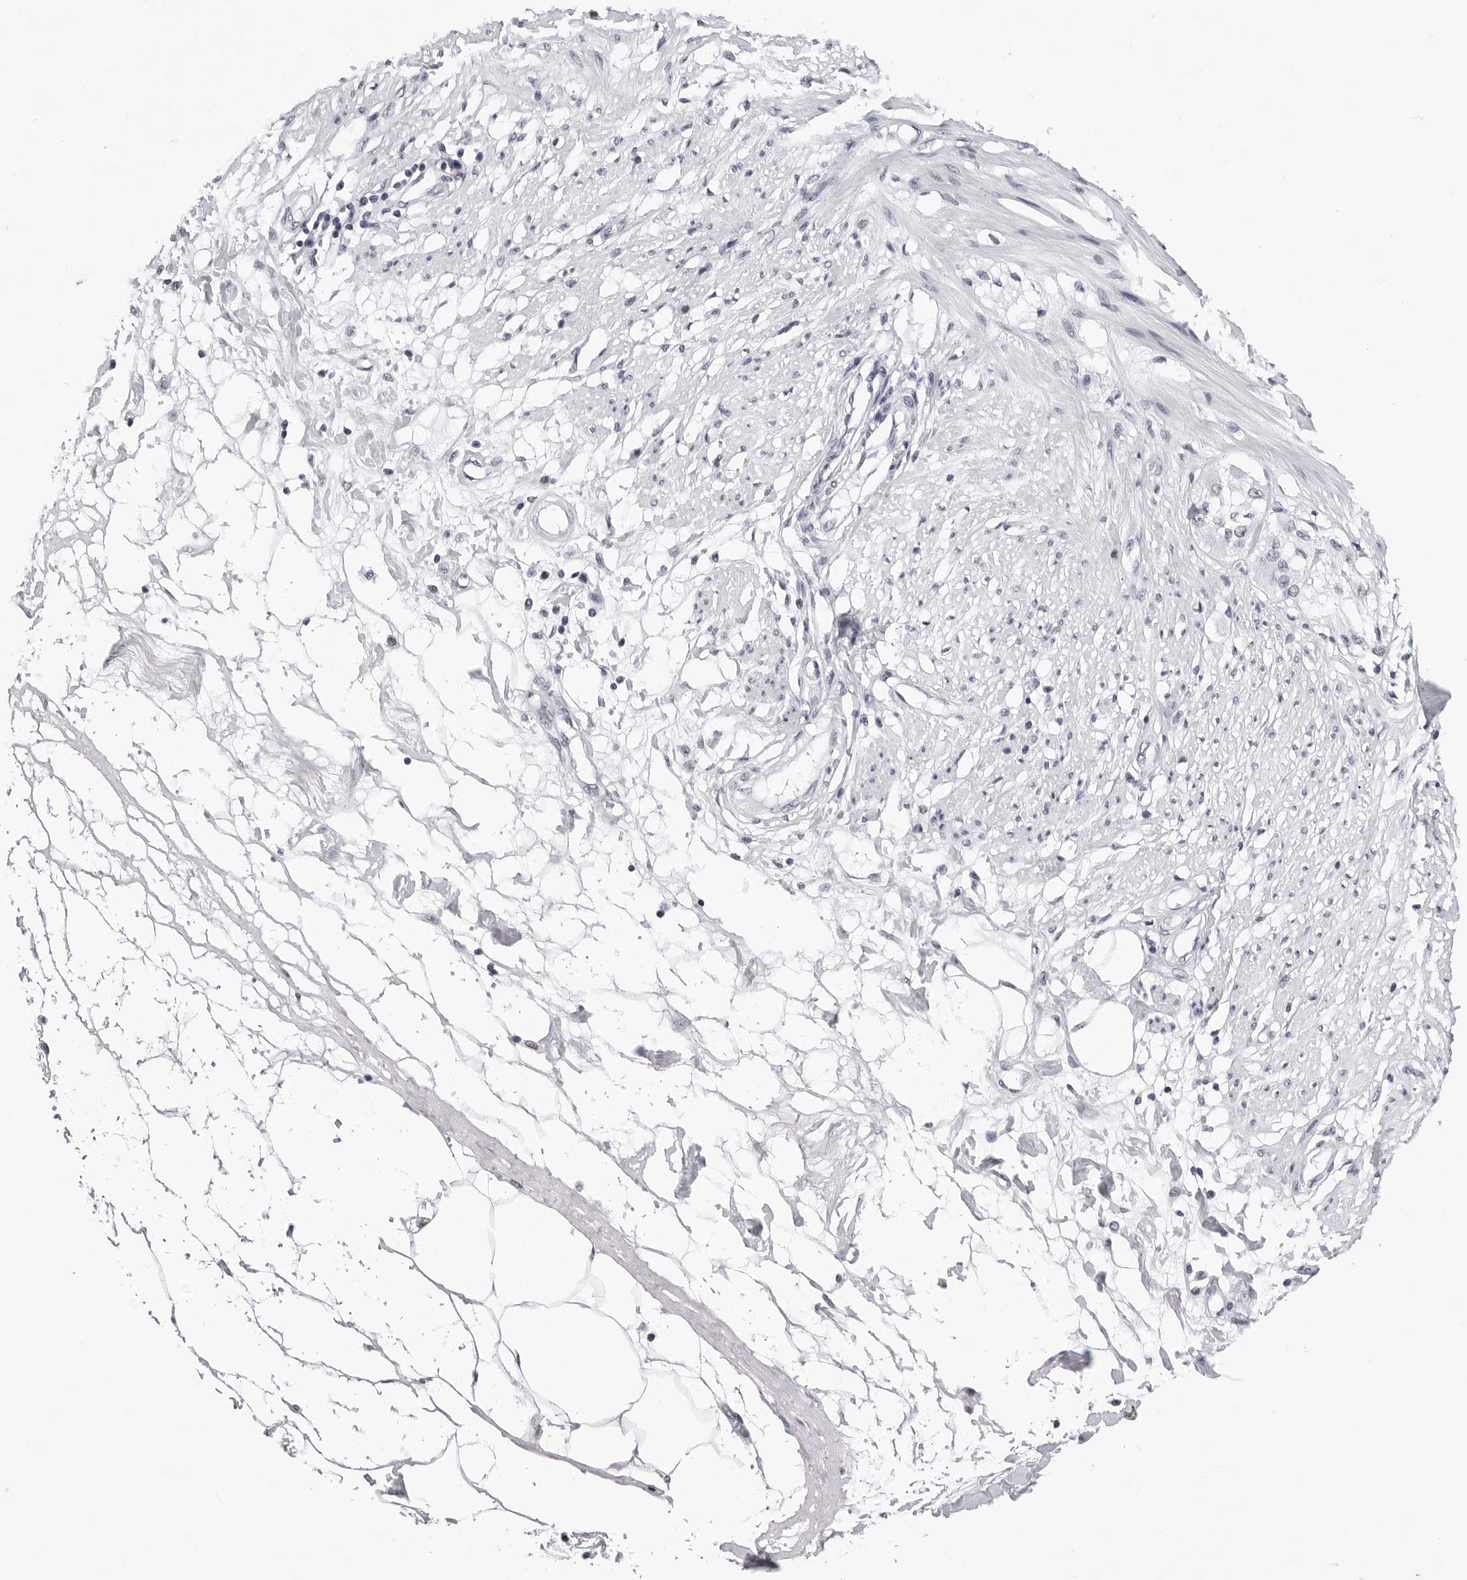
{"staining": {"intensity": "negative", "quantity": "none", "location": "none"}, "tissue": "smooth muscle", "cell_type": "Smooth muscle cells", "image_type": "normal", "snomed": [{"axis": "morphology", "description": "Normal tissue, NOS"}, {"axis": "morphology", "description": "Adenocarcinoma, NOS"}, {"axis": "topography", "description": "Smooth muscle"}, {"axis": "topography", "description": "Colon"}], "caption": "A micrograph of human smooth muscle is negative for staining in smooth muscle cells. (Brightfield microscopy of DAB immunohistochemistry (IHC) at high magnification).", "gene": "SF3B4", "patient": {"sex": "male", "age": 14}}